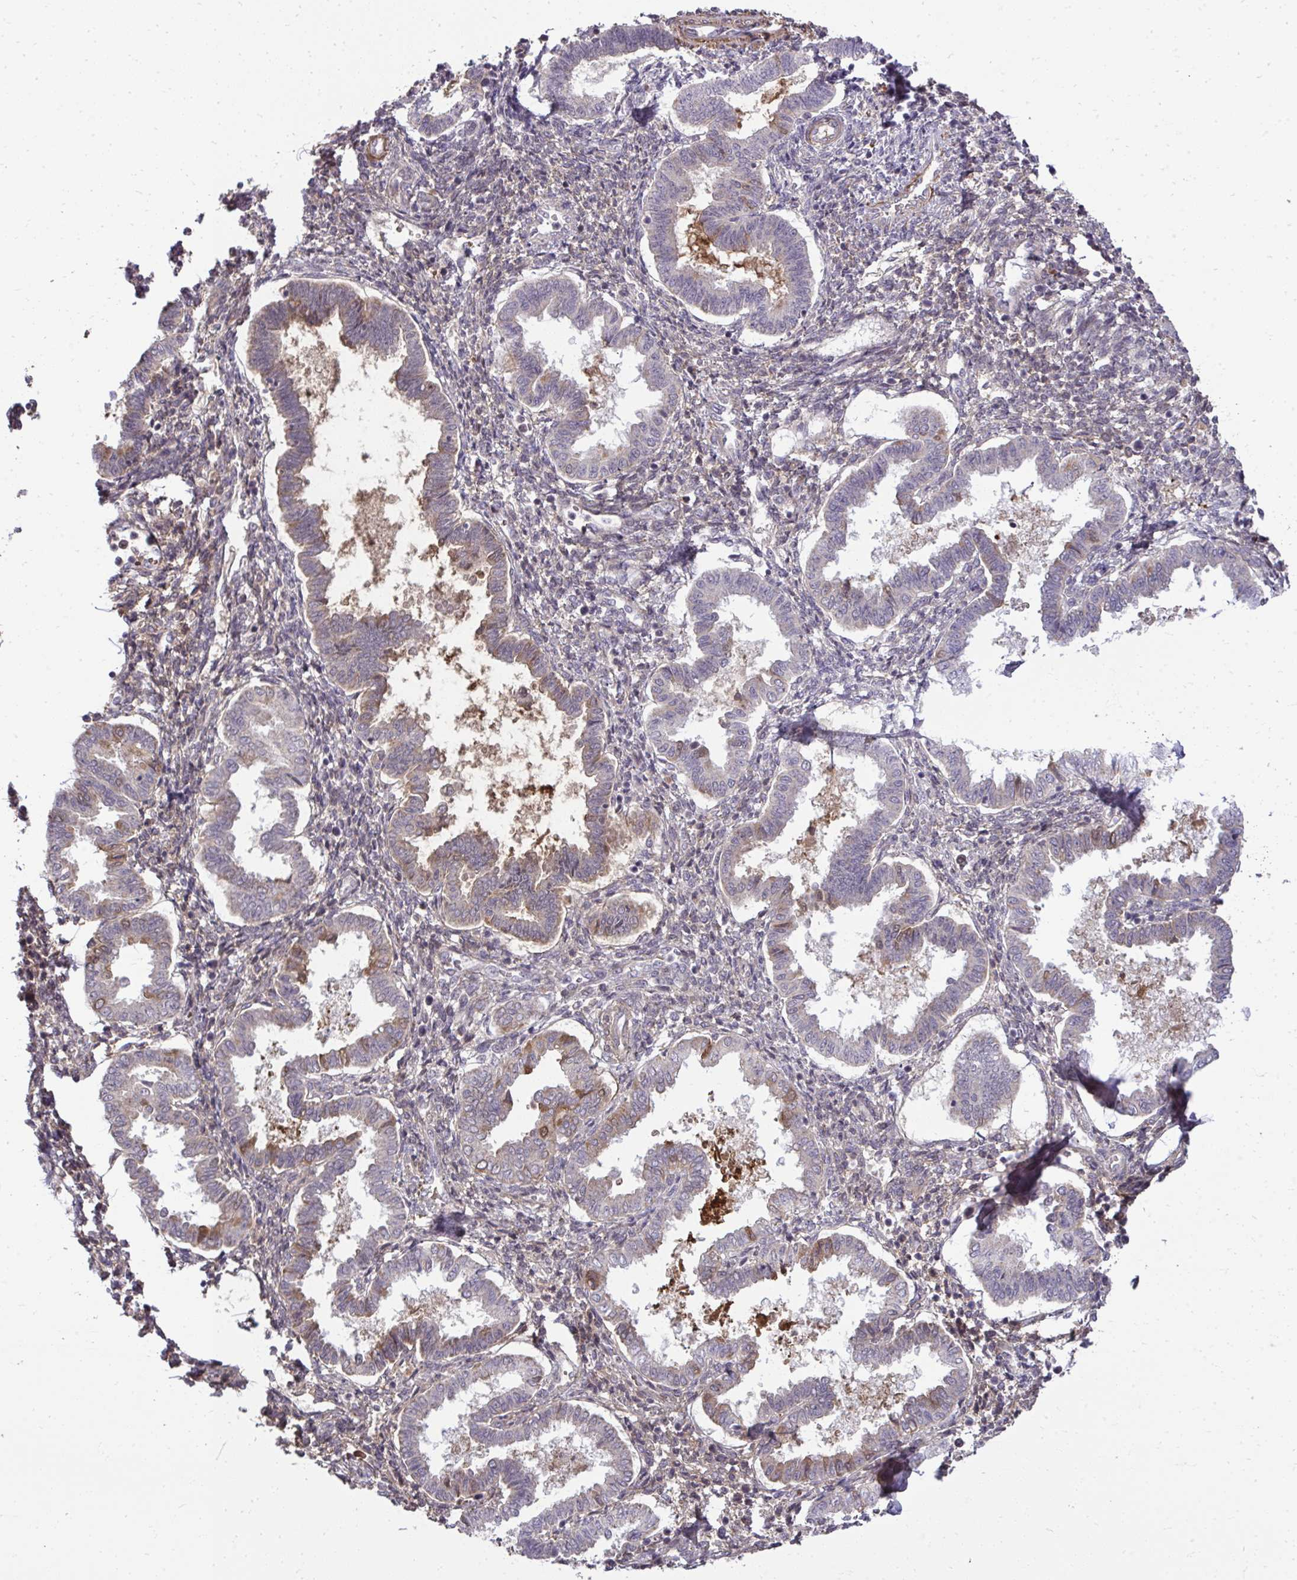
{"staining": {"intensity": "weak", "quantity": "25%-75%", "location": "cytoplasmic/membranous"}, "tissue": "endometrium", "cell_type": "Cells in endometrial stroma", "image_type": "normal", "snomed": [{"axis": "morphology", "description": "Normal tissue, NOS"}, {"axis": "topography", "description": "Endometrium"}], "caption": "Immunohistochemical staining of normal endometrium exhibits weak cytoplasmic/membranous protein expression in approximately 25%-75% of cells in endometrial stroma. Ihc stains the protein of interest in brown and the nuclei are stained blue.", "gene": "ZSCAN9", "patient": {"sex": "female", "age": 24}}